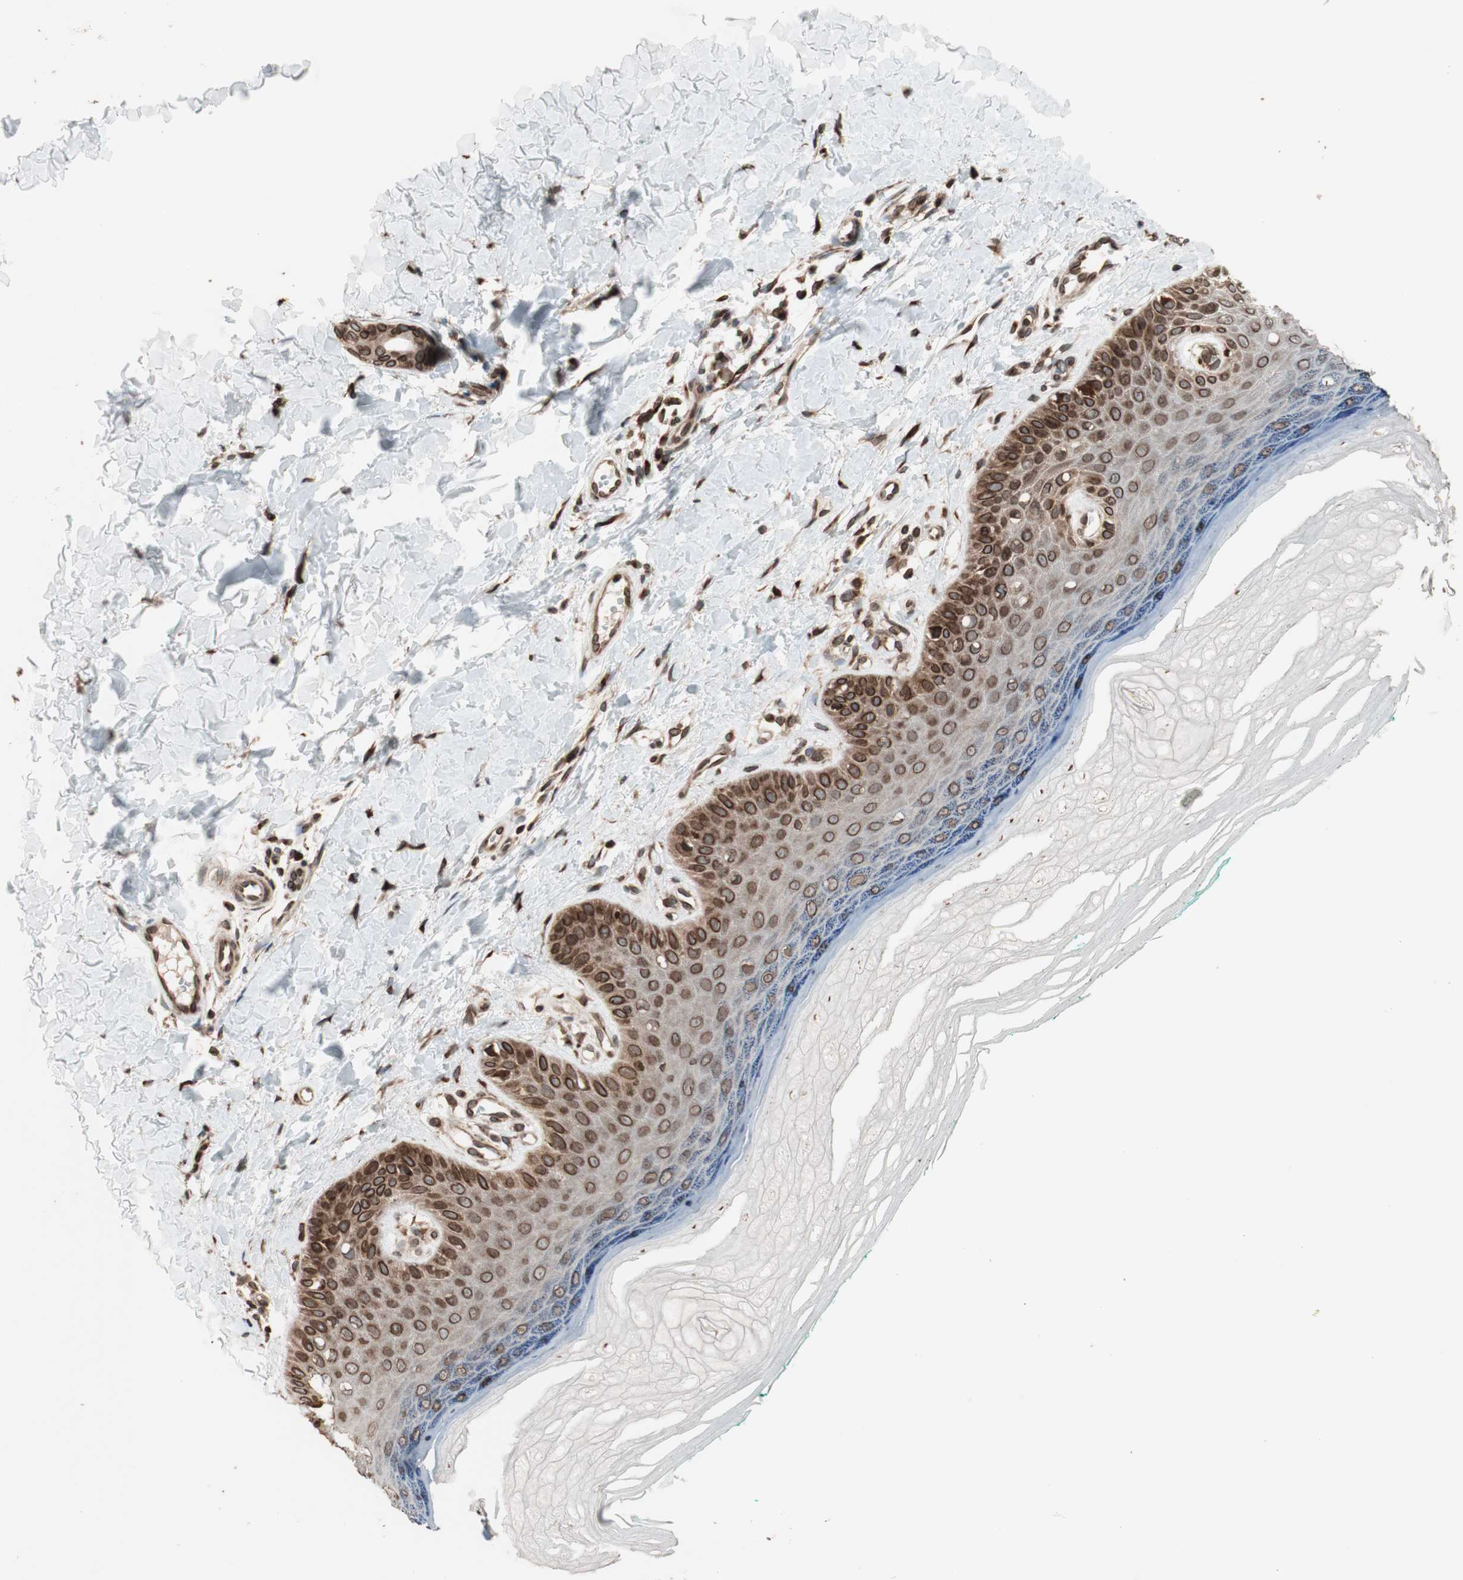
{"staining": {"intensity": "moderate", "quantity": ">75%", "location": "cytoplasmic/membranous,nuclear"}, "tissue": "skin", "cell_type": "Fibroblasts", "image_type": "normal", "snomed": [{"axis": "morphology", "description": "Normal tissue, NOS"}, {"axis": "topography", "description": "Skin"}], "caption": "A brown stain labels moderate cytoplasmic/membranous,nuclear positivity of a protein in fibroblasts of unremarkable skin.", "gene": "NUP62", "patient": {"sex": "male", "age": 26}}